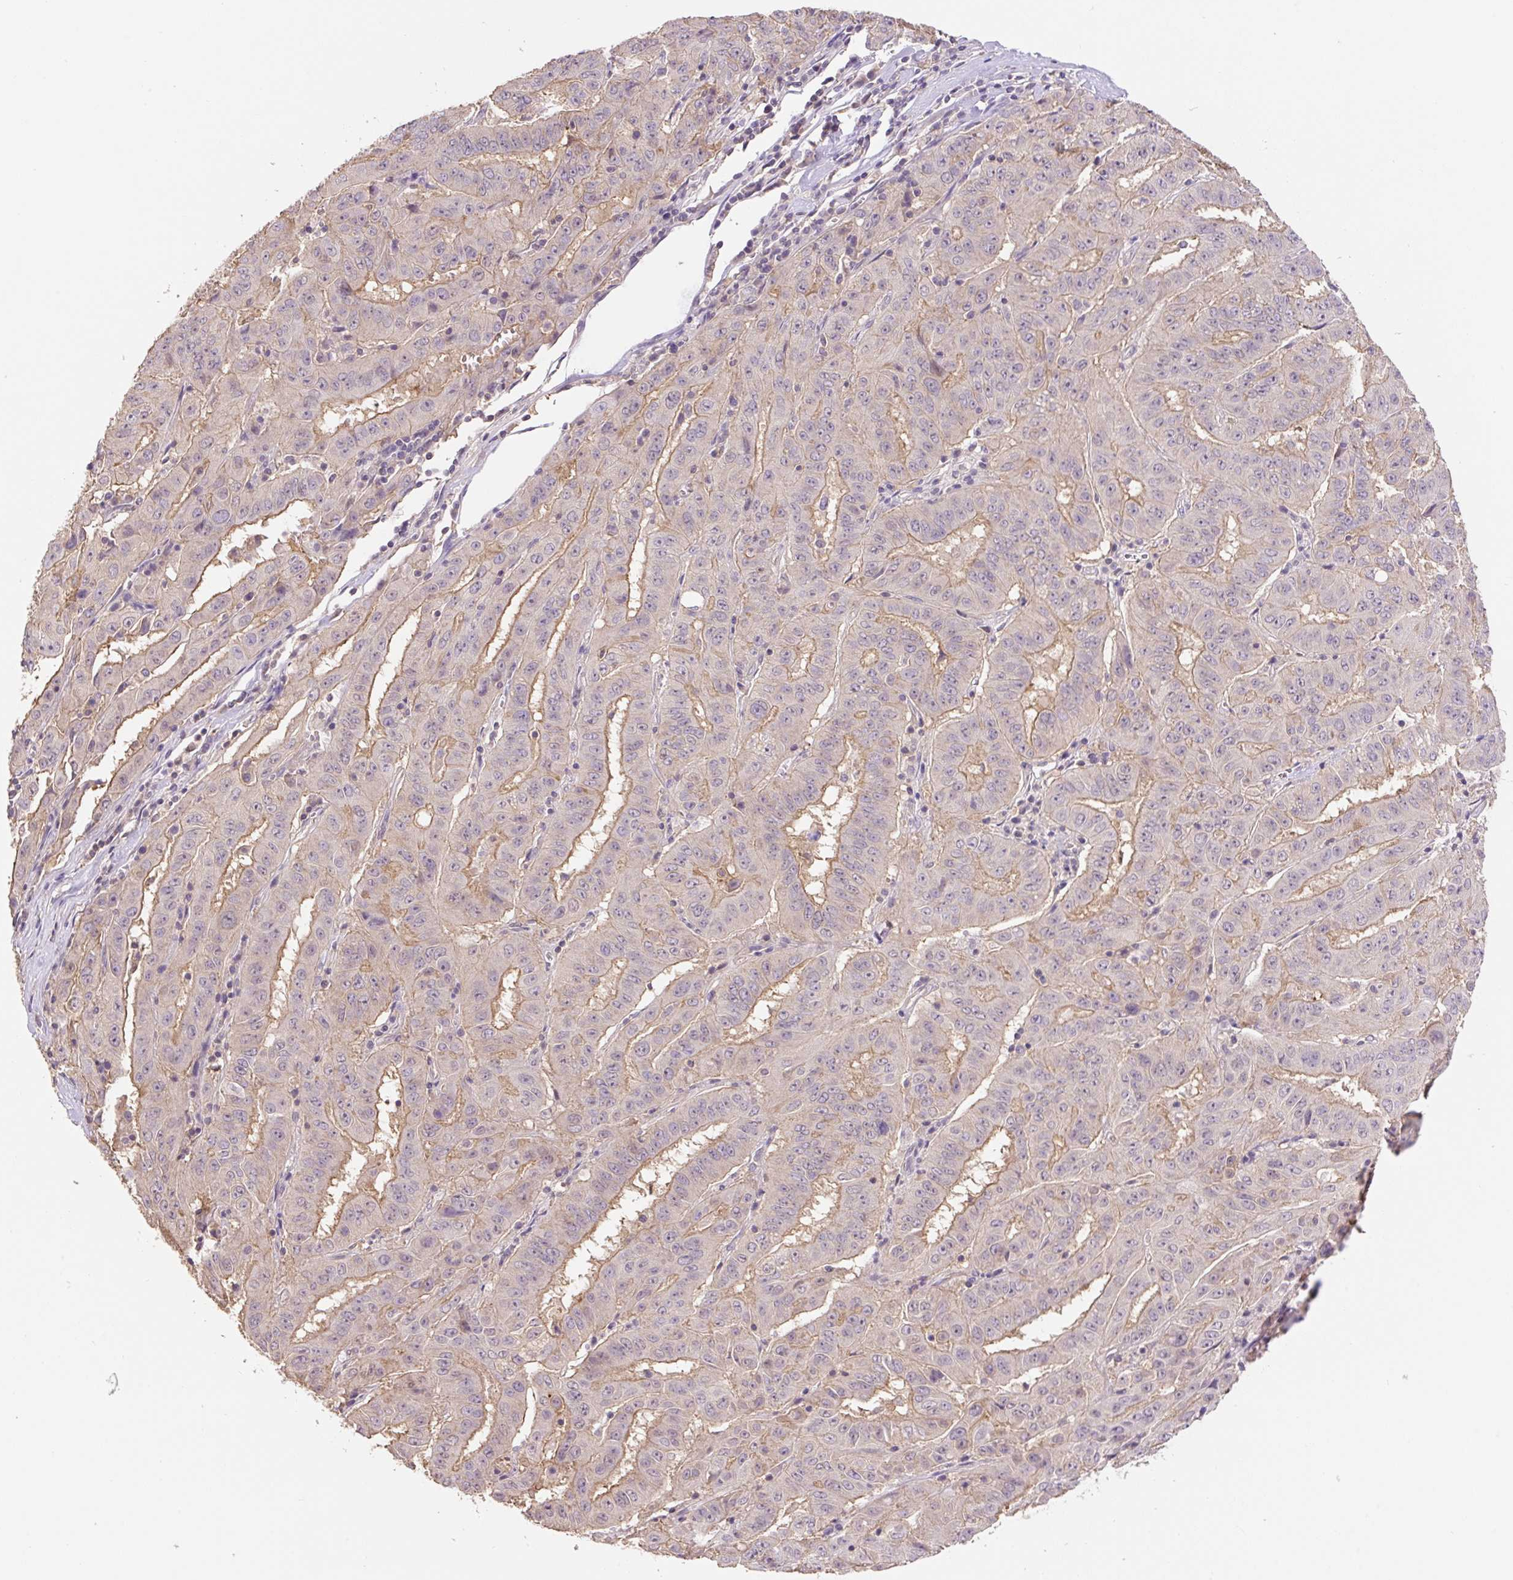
{"staining": {"intensity": "moderate", "quantity": "25%-75%", "location": "cytoplasmic/membranous"}, "tissue": "pancreatic cancer", "cell_type": "Tumor cells", "image_type": "cancer", "snomed": [{"axis": "morphology", "description": "Adenocarcinoma, NOS"}, {"axis": "topography", "description": "Pancreas"}], "caption": "Tumor cells exhibit medium levels of moderate cytoplasmic/membranous positivity in about 25%-75% of cells in human pancreatic cancer (adenocarcinoma).", "gene": "COX8A", "patient": {"sex": "male", "age": 63}}